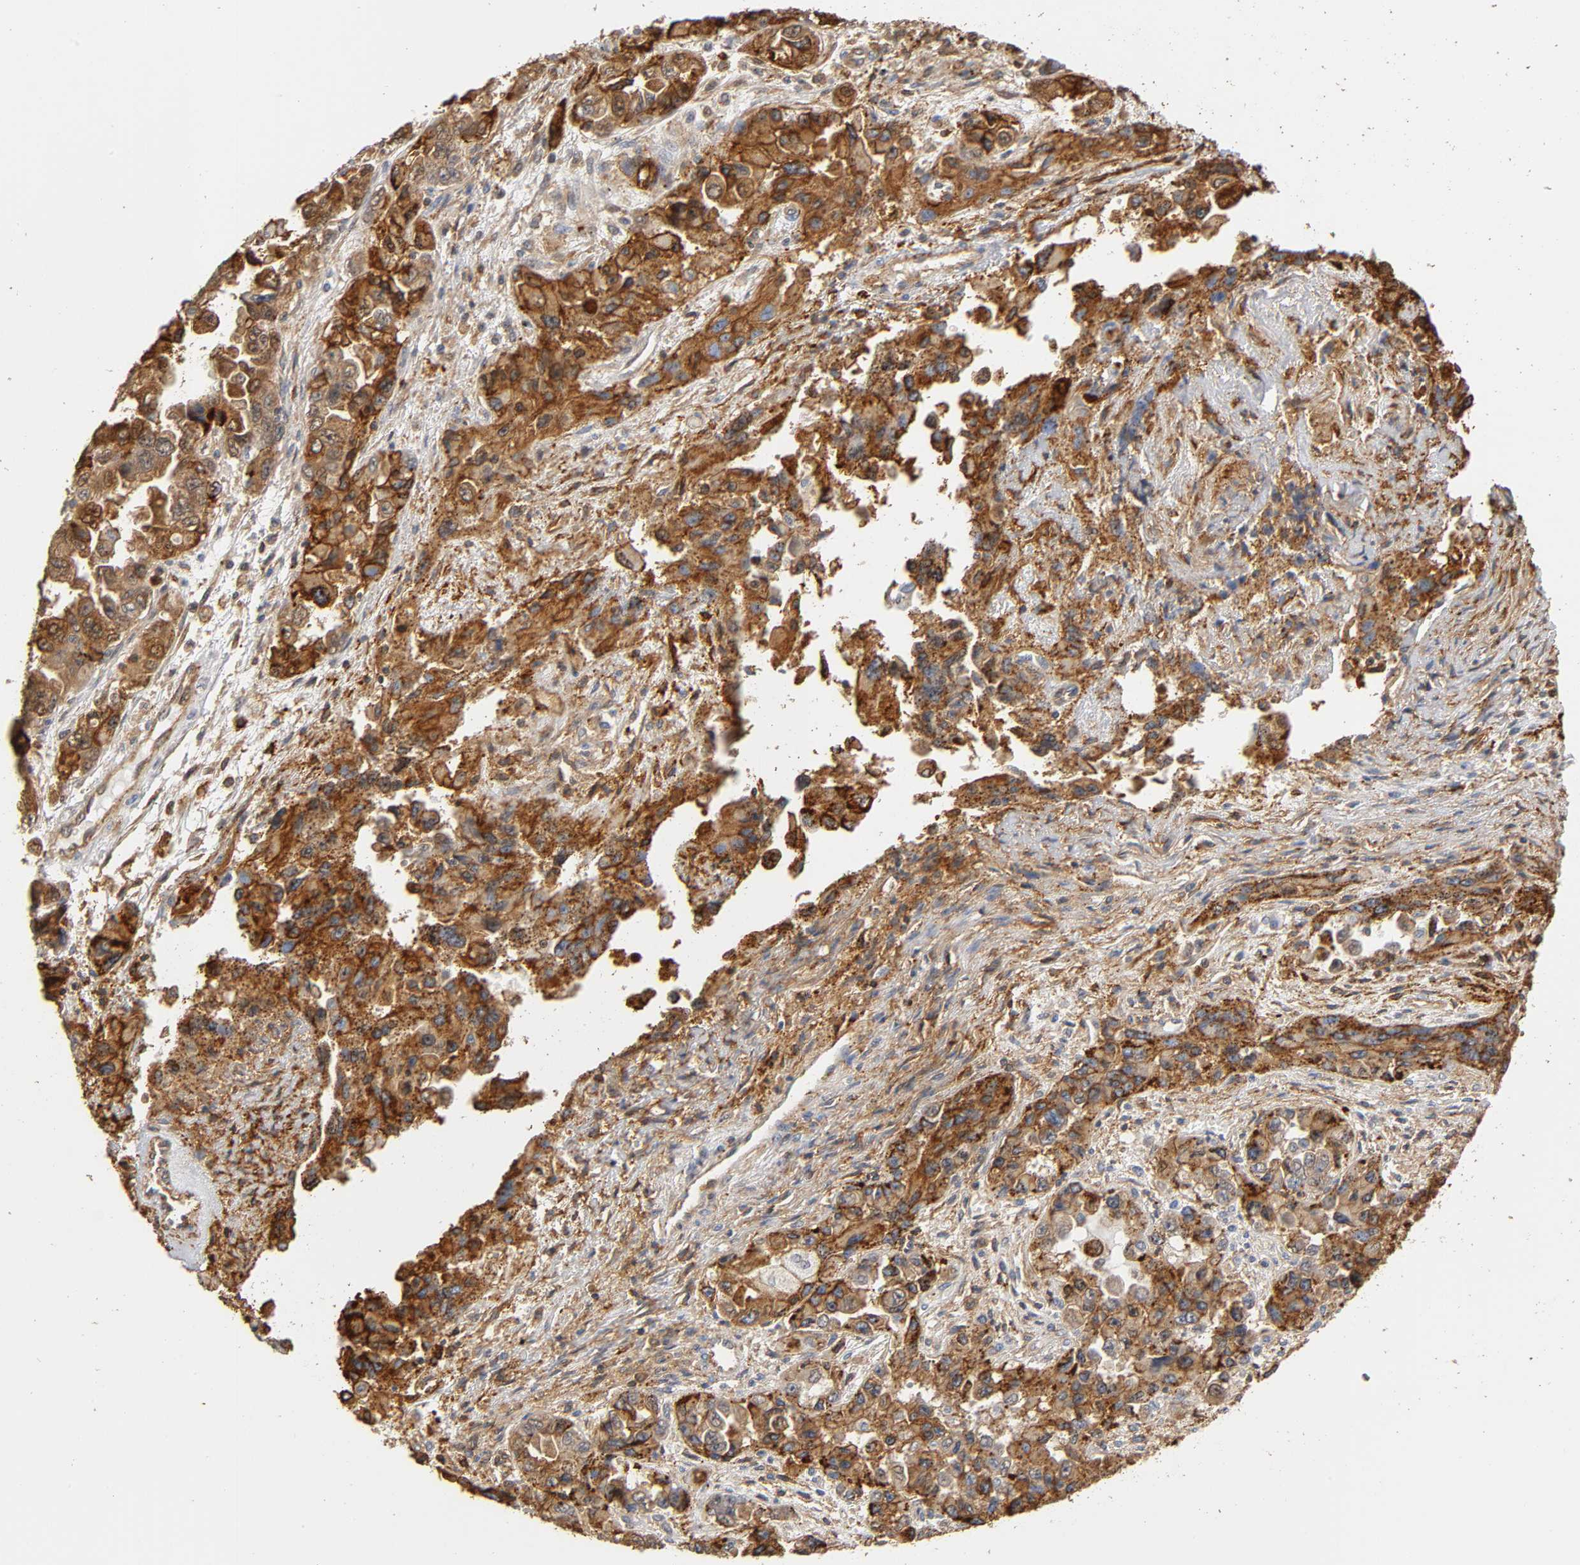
{"staining": {"intensity": "moderate", "quantity": ">75%", "location": "cytoplasmic/membranous"}, "tissue": "ovarian cancer", "cell_type": "Tumor cells", "image_type": "cancer", "snomed": [{"axis": "morphology", "description": "Cystadenocarcinoma, serous, NOS"}, {"axis": "topography", "description": "Ovary"}], "caption": "Immunohistochemistry (IHC) (DAB (3,3'-diaminobenzidine)) staining of human ovarian cancer exhibits moderate cytoplasmic/membranous protein expression in approximately >75% of tumor cells.", "gene": "ANXA11", "patient": {"sex": "female", "age": 84}}